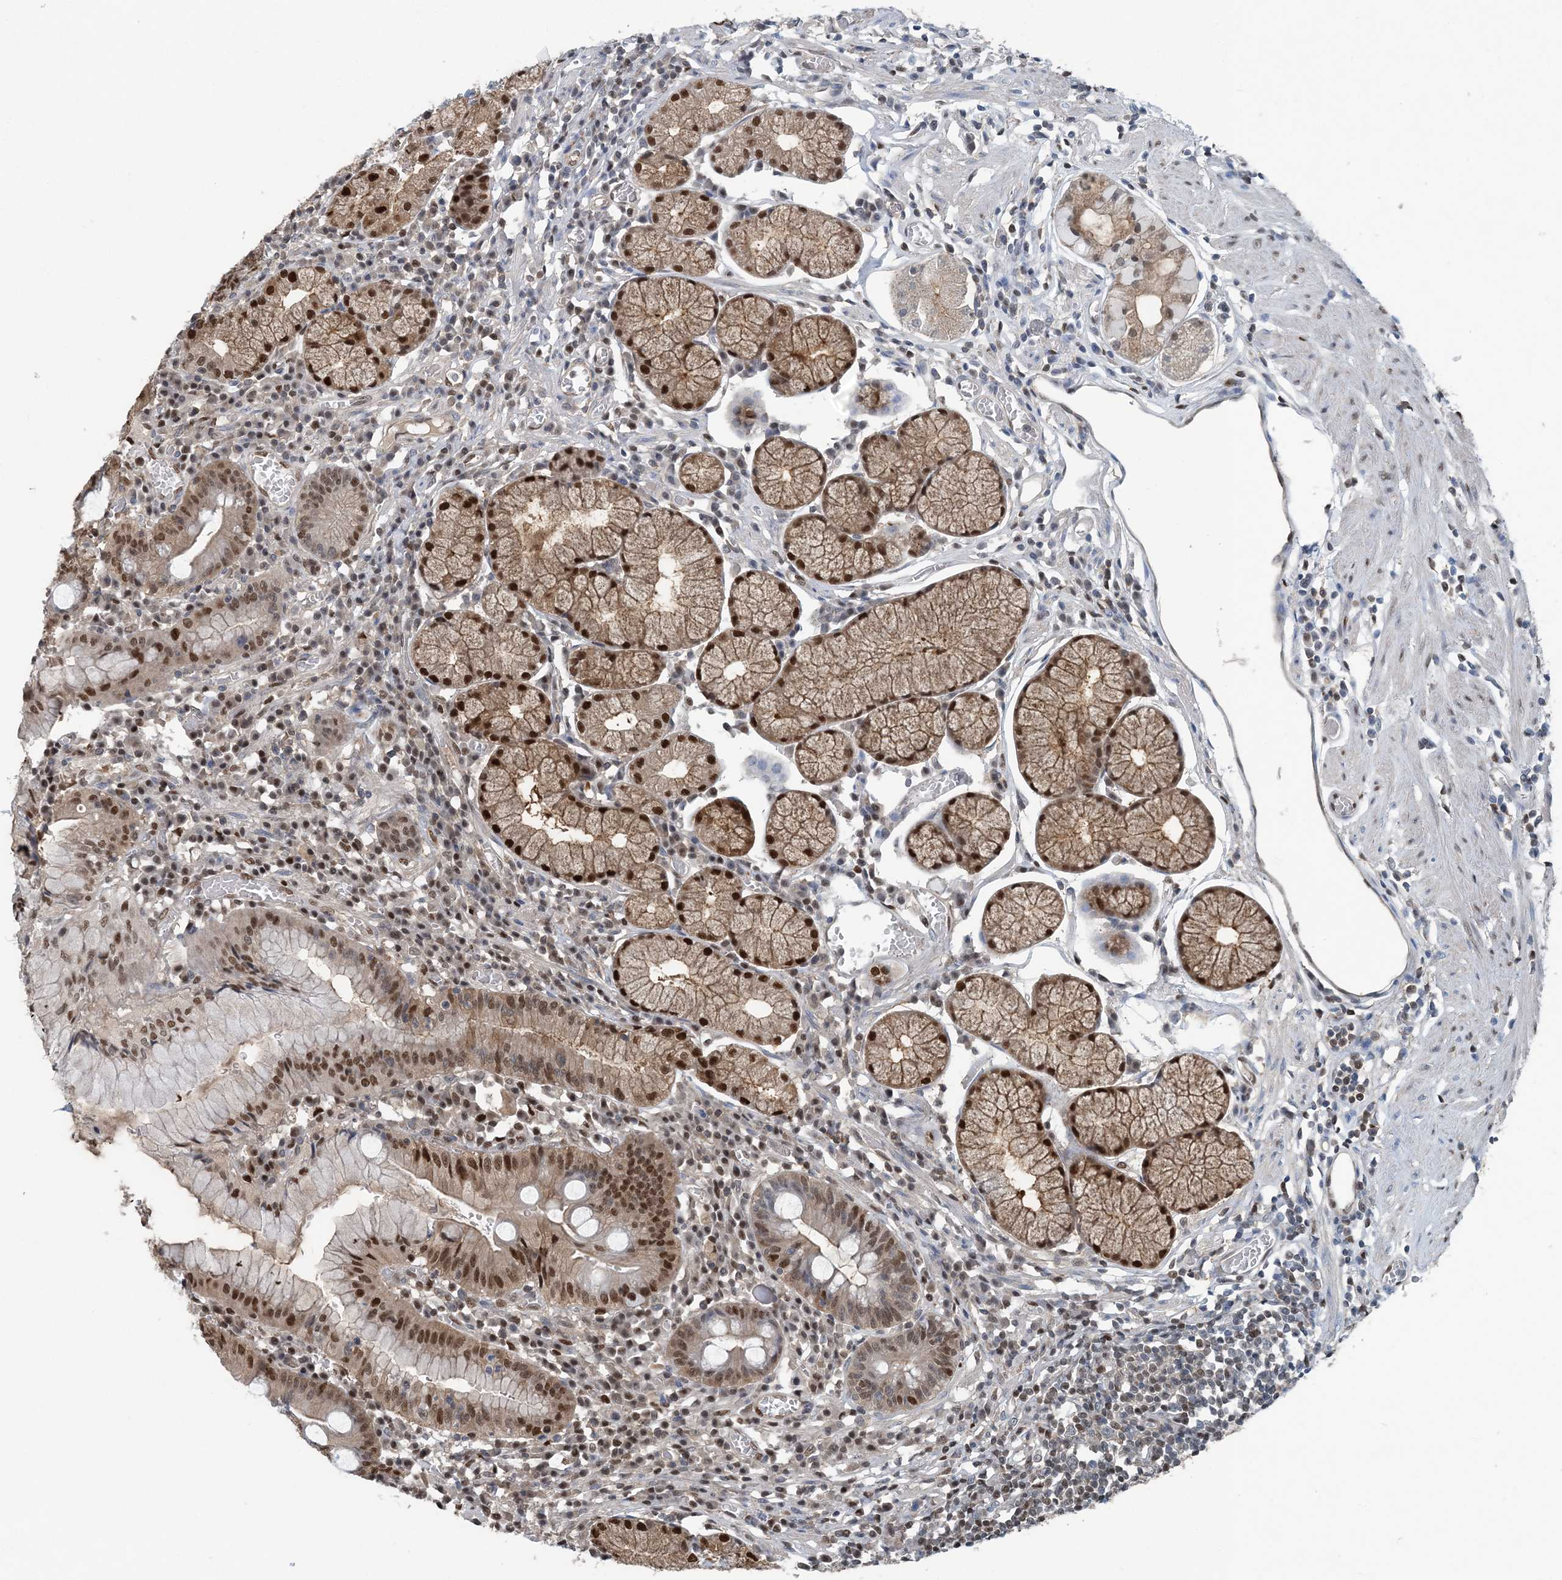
{"staining": {"intensity": "strong", "quantity": "25%-75%", "location": "cytoplasmic/membranous,nuclear"}, "tissue": "stomach", "cell_type": "Glandular cells", "image_type": "normal", "snomed": [{"axis": "morphology", "description": "Normal tissue, NOS"}, {"axis": "topography", "description": "Stomach"}], "caption": "A micrograph of human stomach stained for a protein demonstrates strong cytoplasmic/membranous,nuclear brown staining in glandular cells. Ihc stains the protein in brown and the nuclei are stained blue.", "gene": "HIKESHI", "patient": {"sex": "male", "age": 55}}